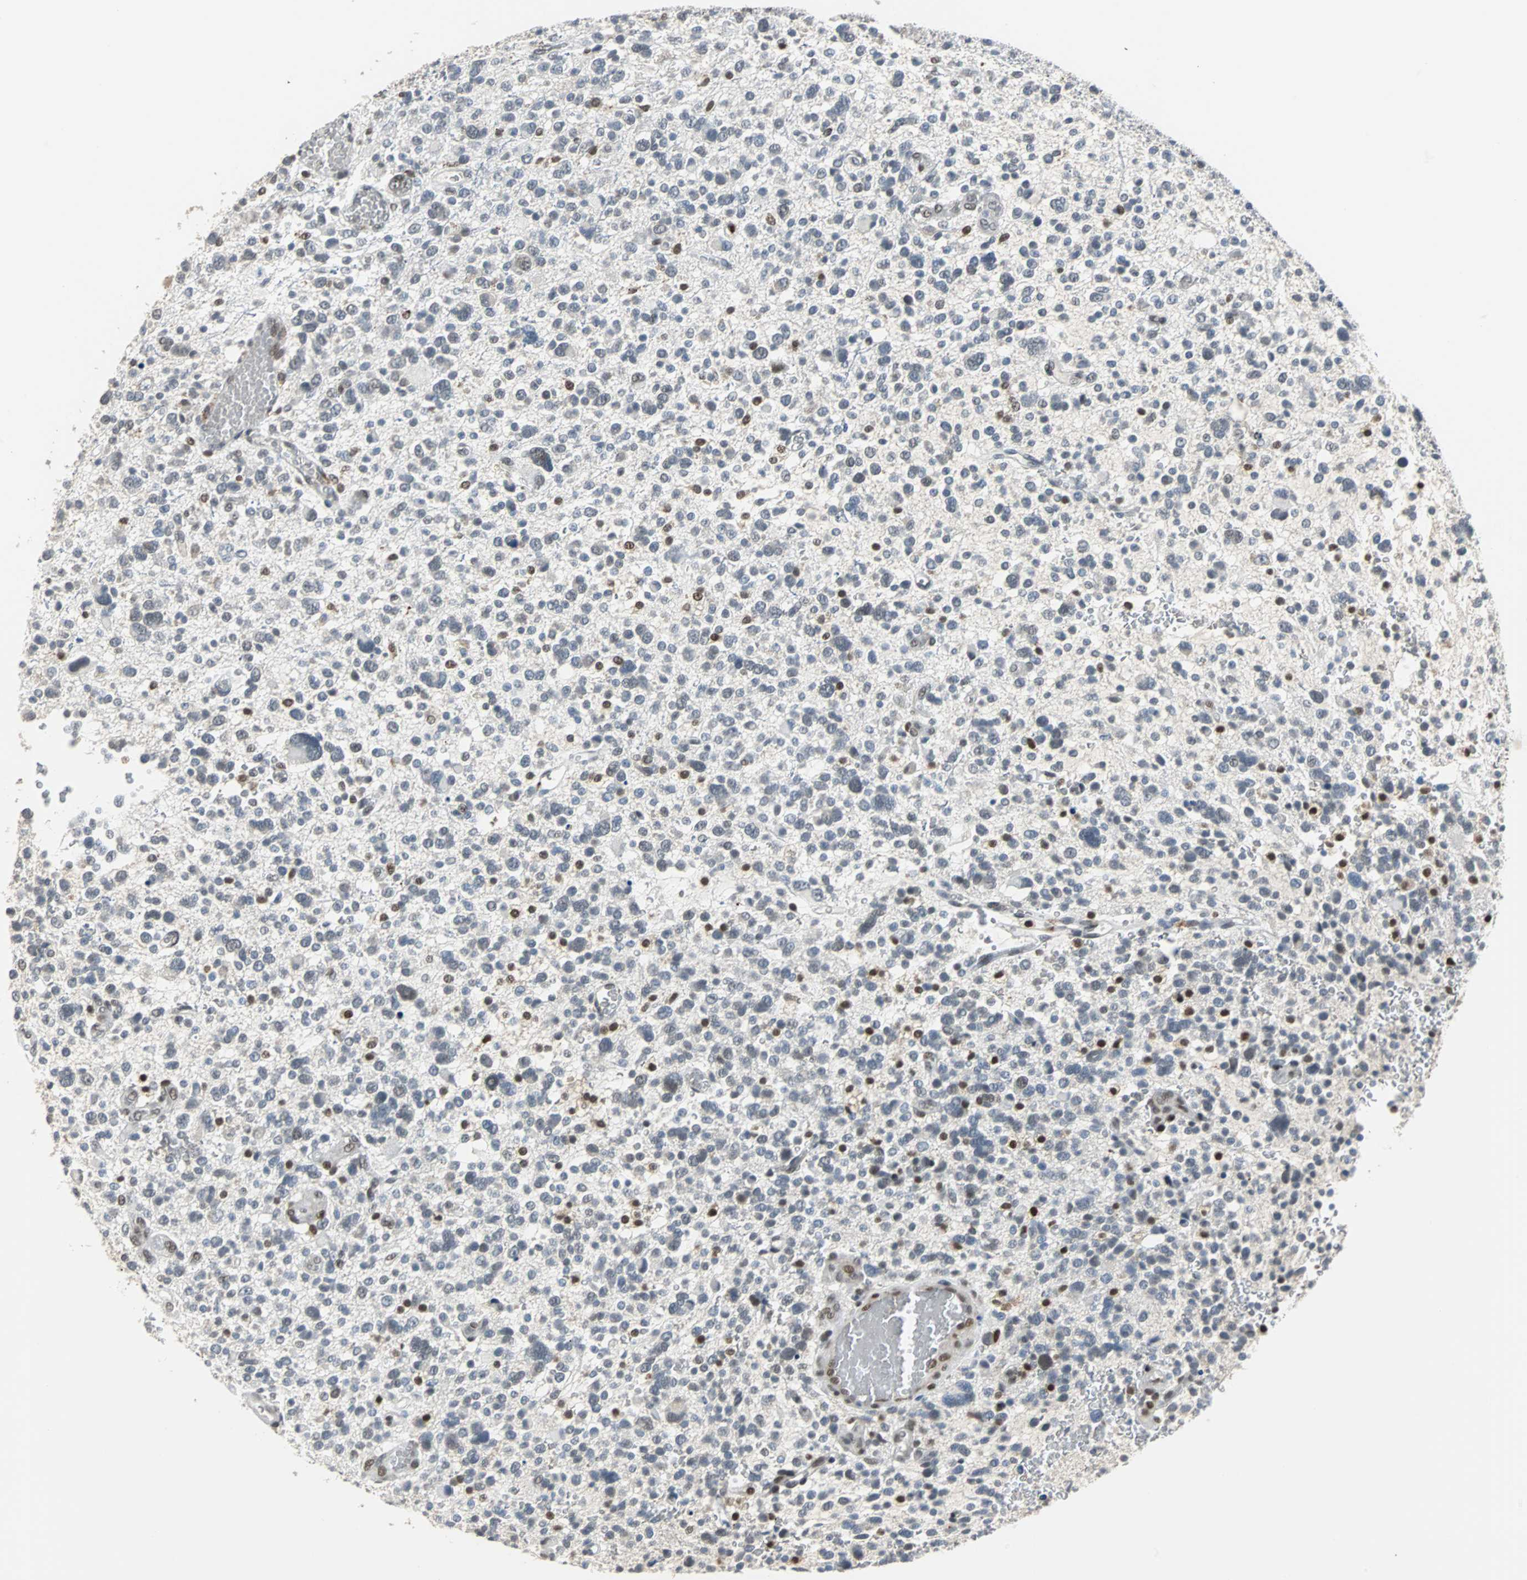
{"staining": {"intensity": "weak", "quantity": "<25%", "location": "nuclear"}, "tissue": "glioma", "cell_type": "Tumor cells", "image_type": "cancer", "snomed": [{"axis": "morphology", "description": "Glioma, malignant, High grade"}, {"axis": "topography", "description": "Brain"}], "caption": "Photomicrograph shows no protein positivity in tumor cells of glioma tissue.", "gene": "HLX", "patient": {"sex": "male", "age": 48}}